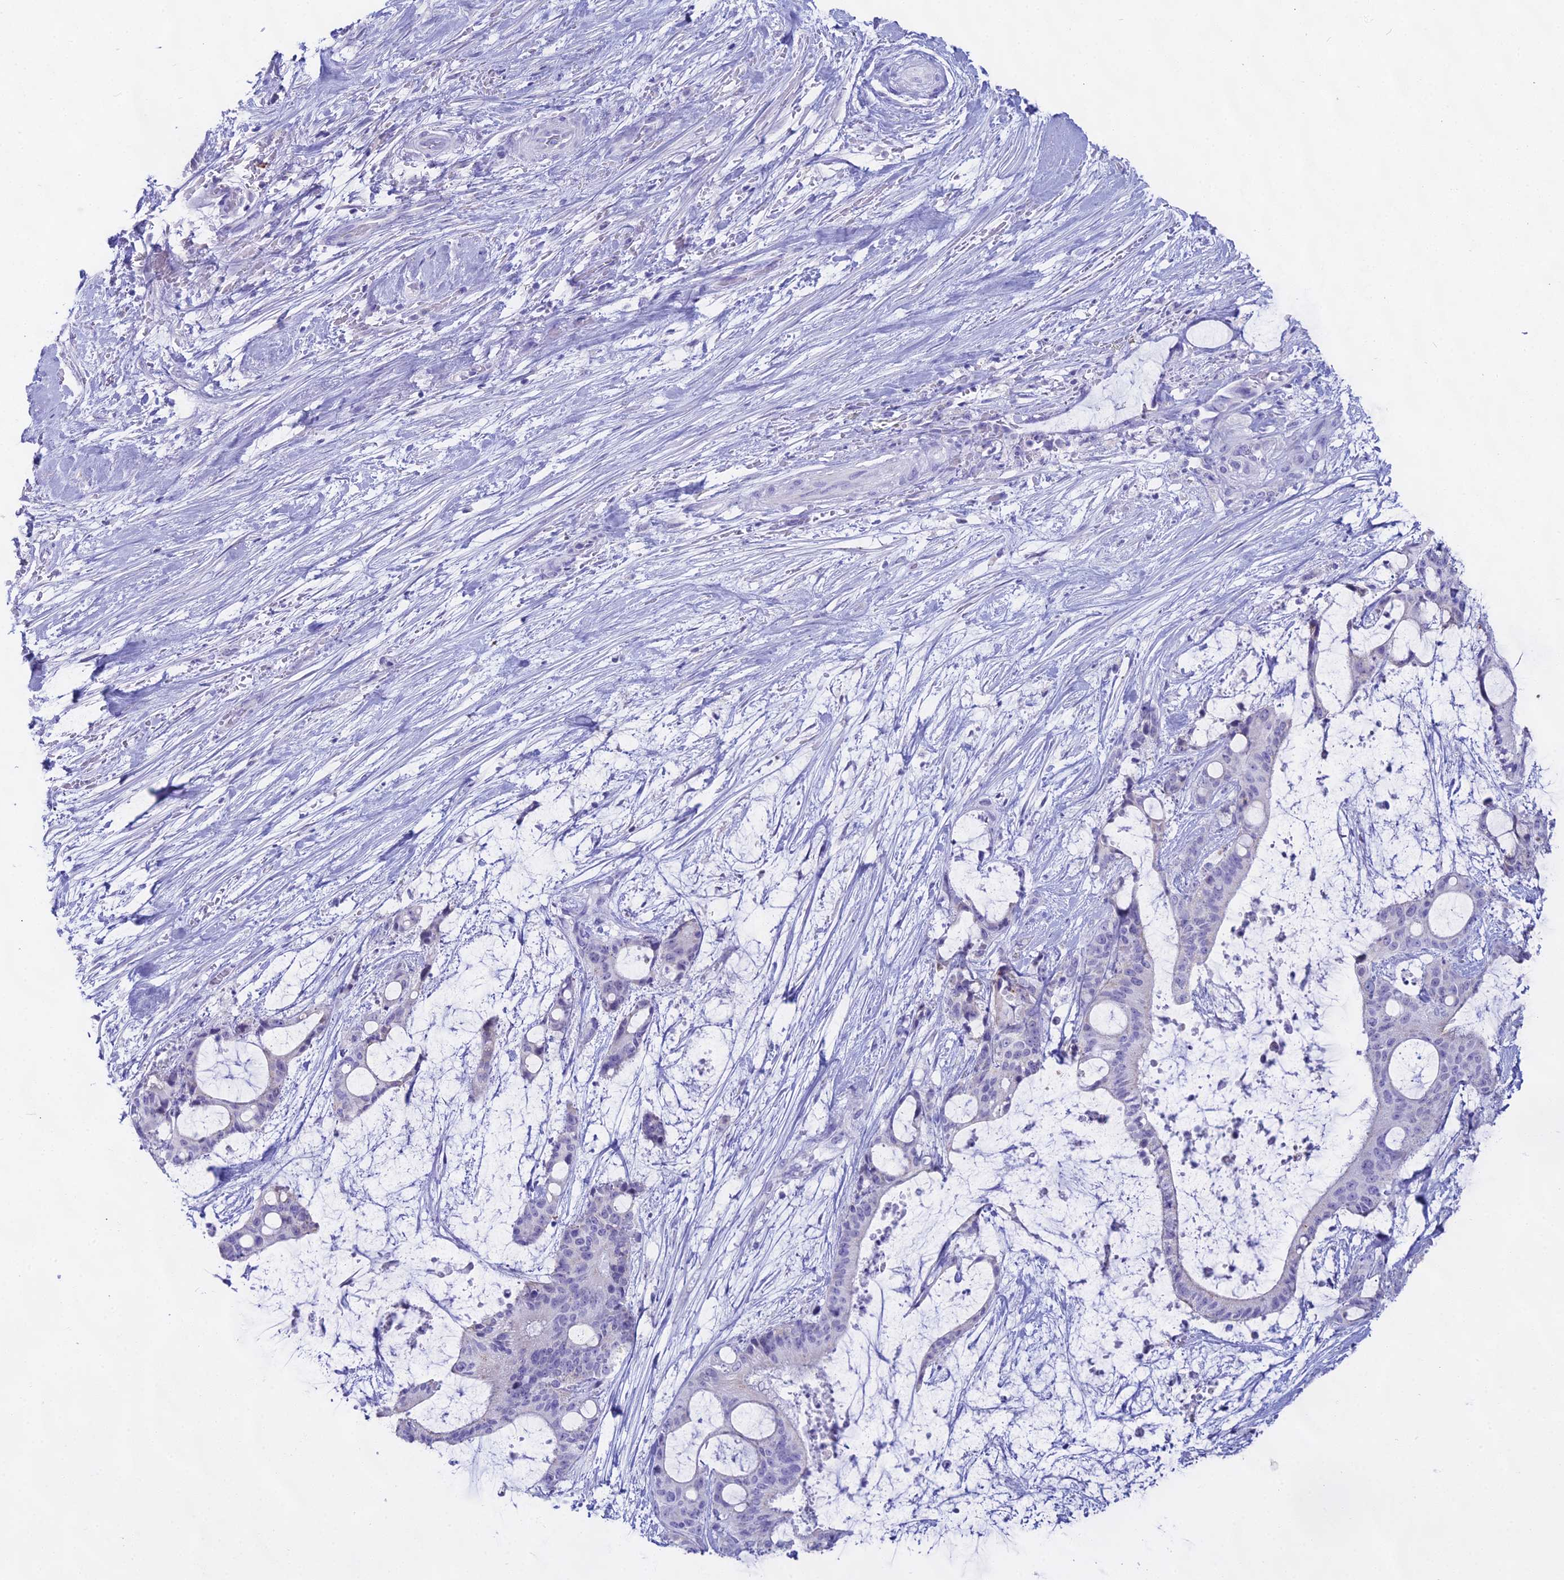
{"staining": {"intensity": "negative", "quantity": "none", "location": "none"}, "tissue": "liver cancer", "cell_type": "Tumor cells", "image_type": "cancer", "snomed": [{"axis": "morphology", "description": "Normal tissue, NOS"}, {"axis": "morphology", "description": "Cholangiocarcinoma"}, {"axis": "topography", "description": "Liver"}, {"axis": "topography", "description": "Peripheral nerve tissue"}], "caption": "Image shows no protein expression in tumor cells of liver cancer tissue.", "gene": "CGB2", "patient": {"sex": "female", "age": 73}}